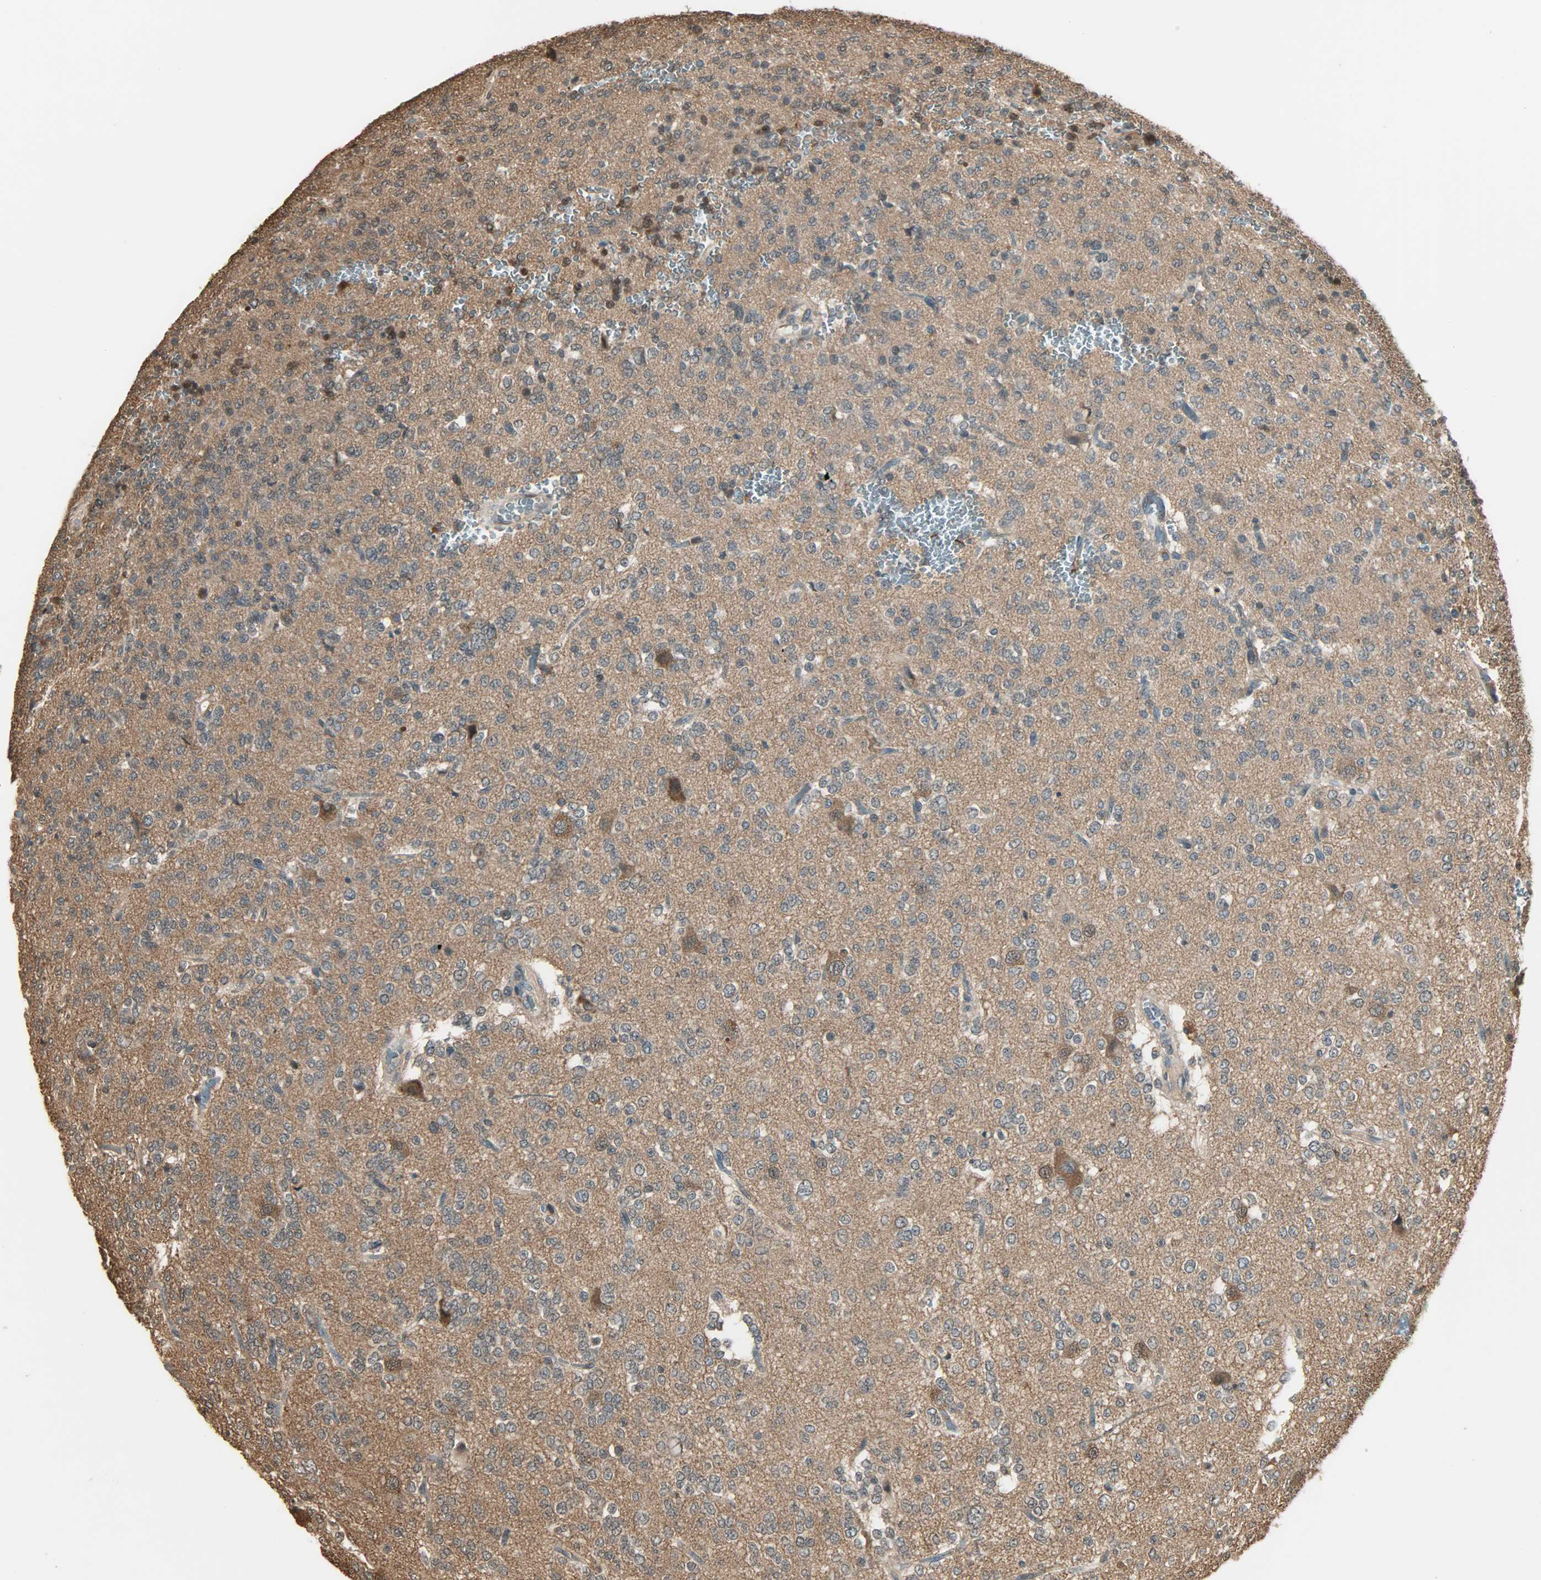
{"staining": {"intensity": "moderate", "quantity": ">75%", "location": "cytoplasmic/membranous"}, "tissue": "glioma", "cell_type": "Tumor cells", "image_type": "cancer", "snomed": [{"axis": "morphology", "description": "Glioma, malignant, Low grade"}, {"axis": "topography", "description": "Brain"}], "caption": "Protein staining of glioma tissue shows moderate cytoplasmic/membranous staining in about >75% of tumor cells.", "gene": "YWHAZ", "patient": {"sex": "male", "age": 38}}